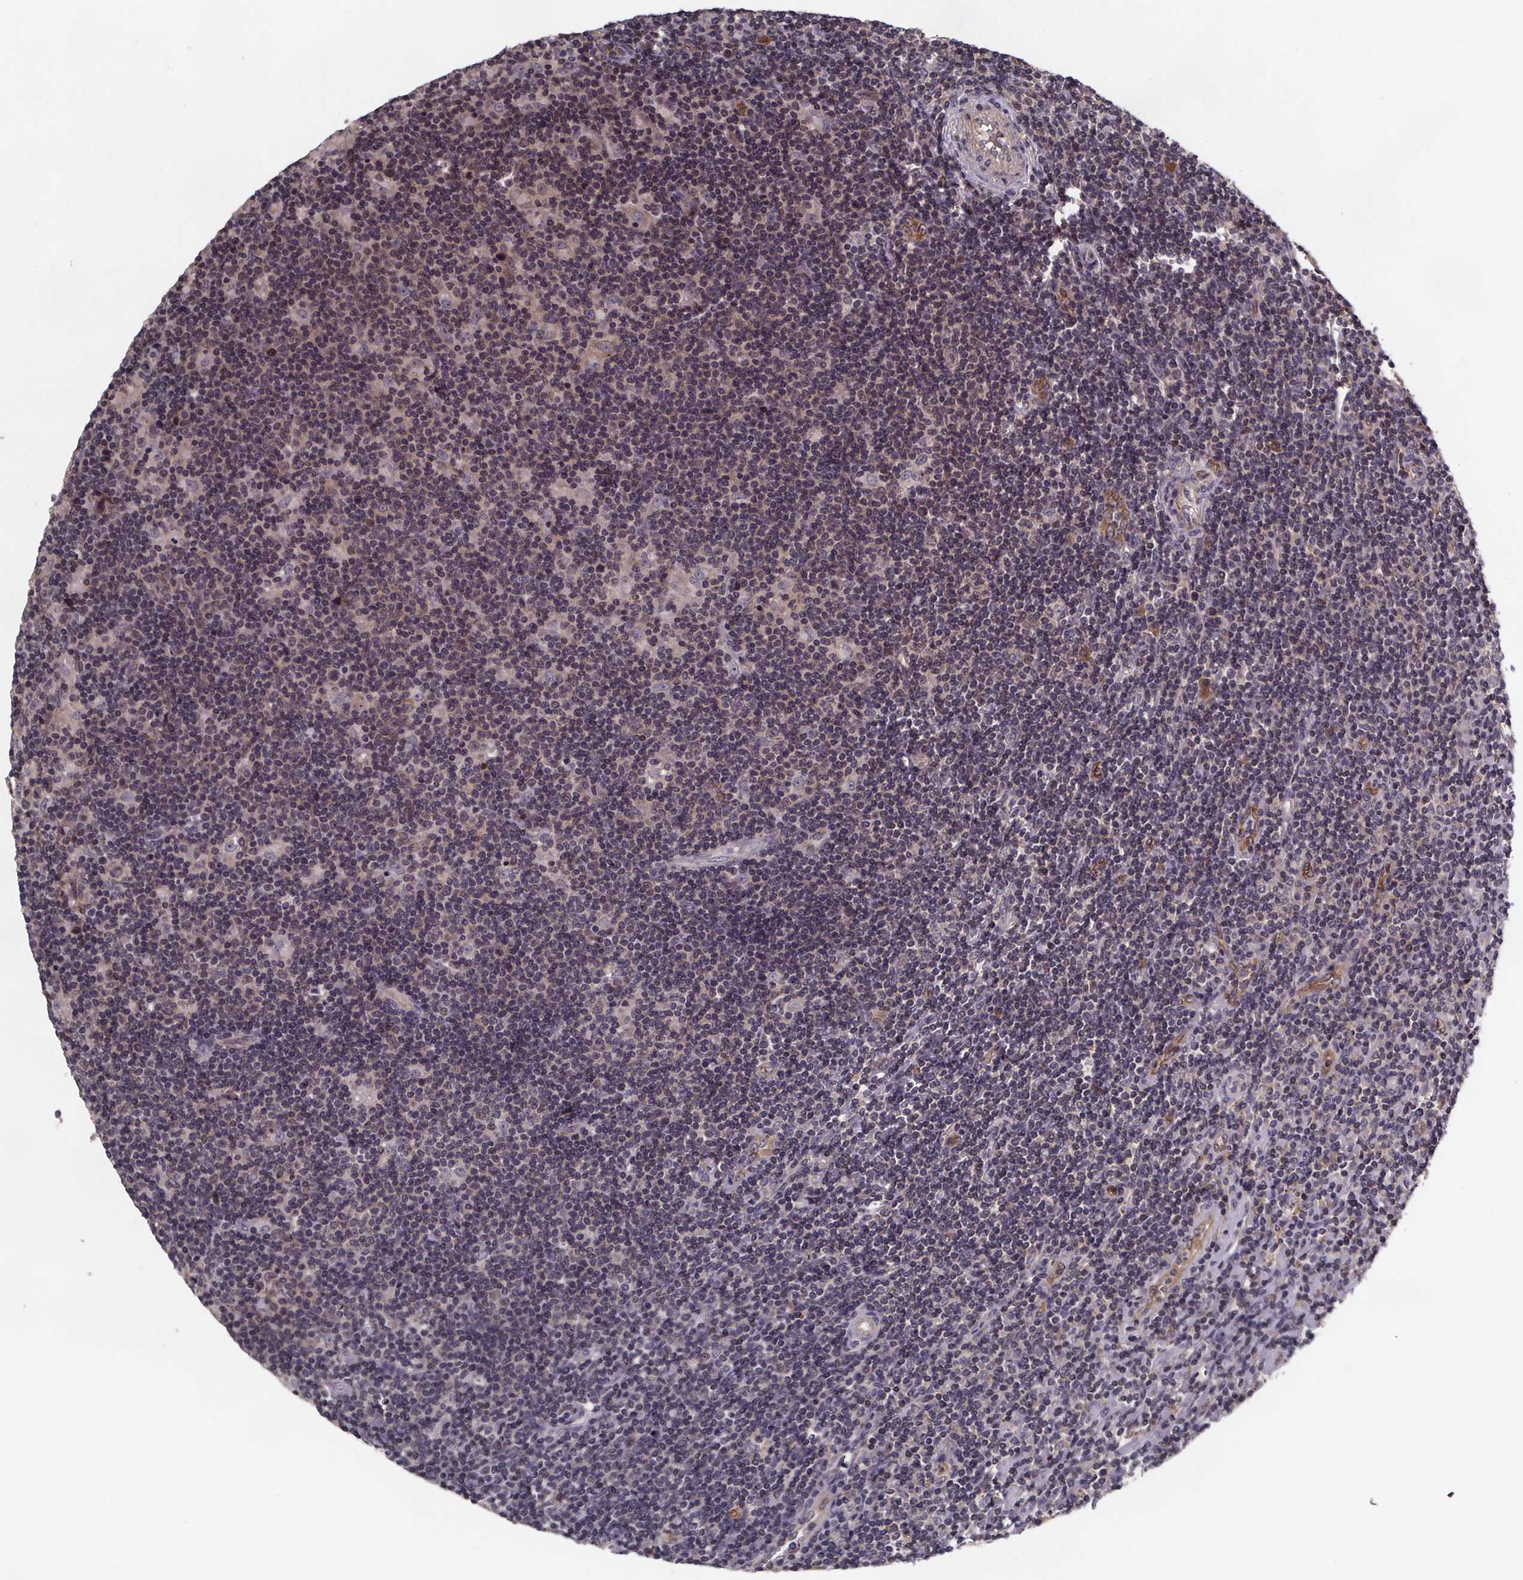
{"staining": {"intensity": "negative", "quantity": "none", "location": "none"}, "tissue": "lymphoma", "cell_type": "Tumor cells", "image_type": "cancer", "snomed": [{"axis": "morphology", "description": "Hodgkin's disease, NOS"}, {"axis": "topography", "description": "Lymph node"}], "caption": "This is an immunohistochemistry photomicrograph of Hodgkin's disease. There is no positivity in tumor cells.", "gene": "FASTKD3", "patient": {"sex": "male", "age": 40}}